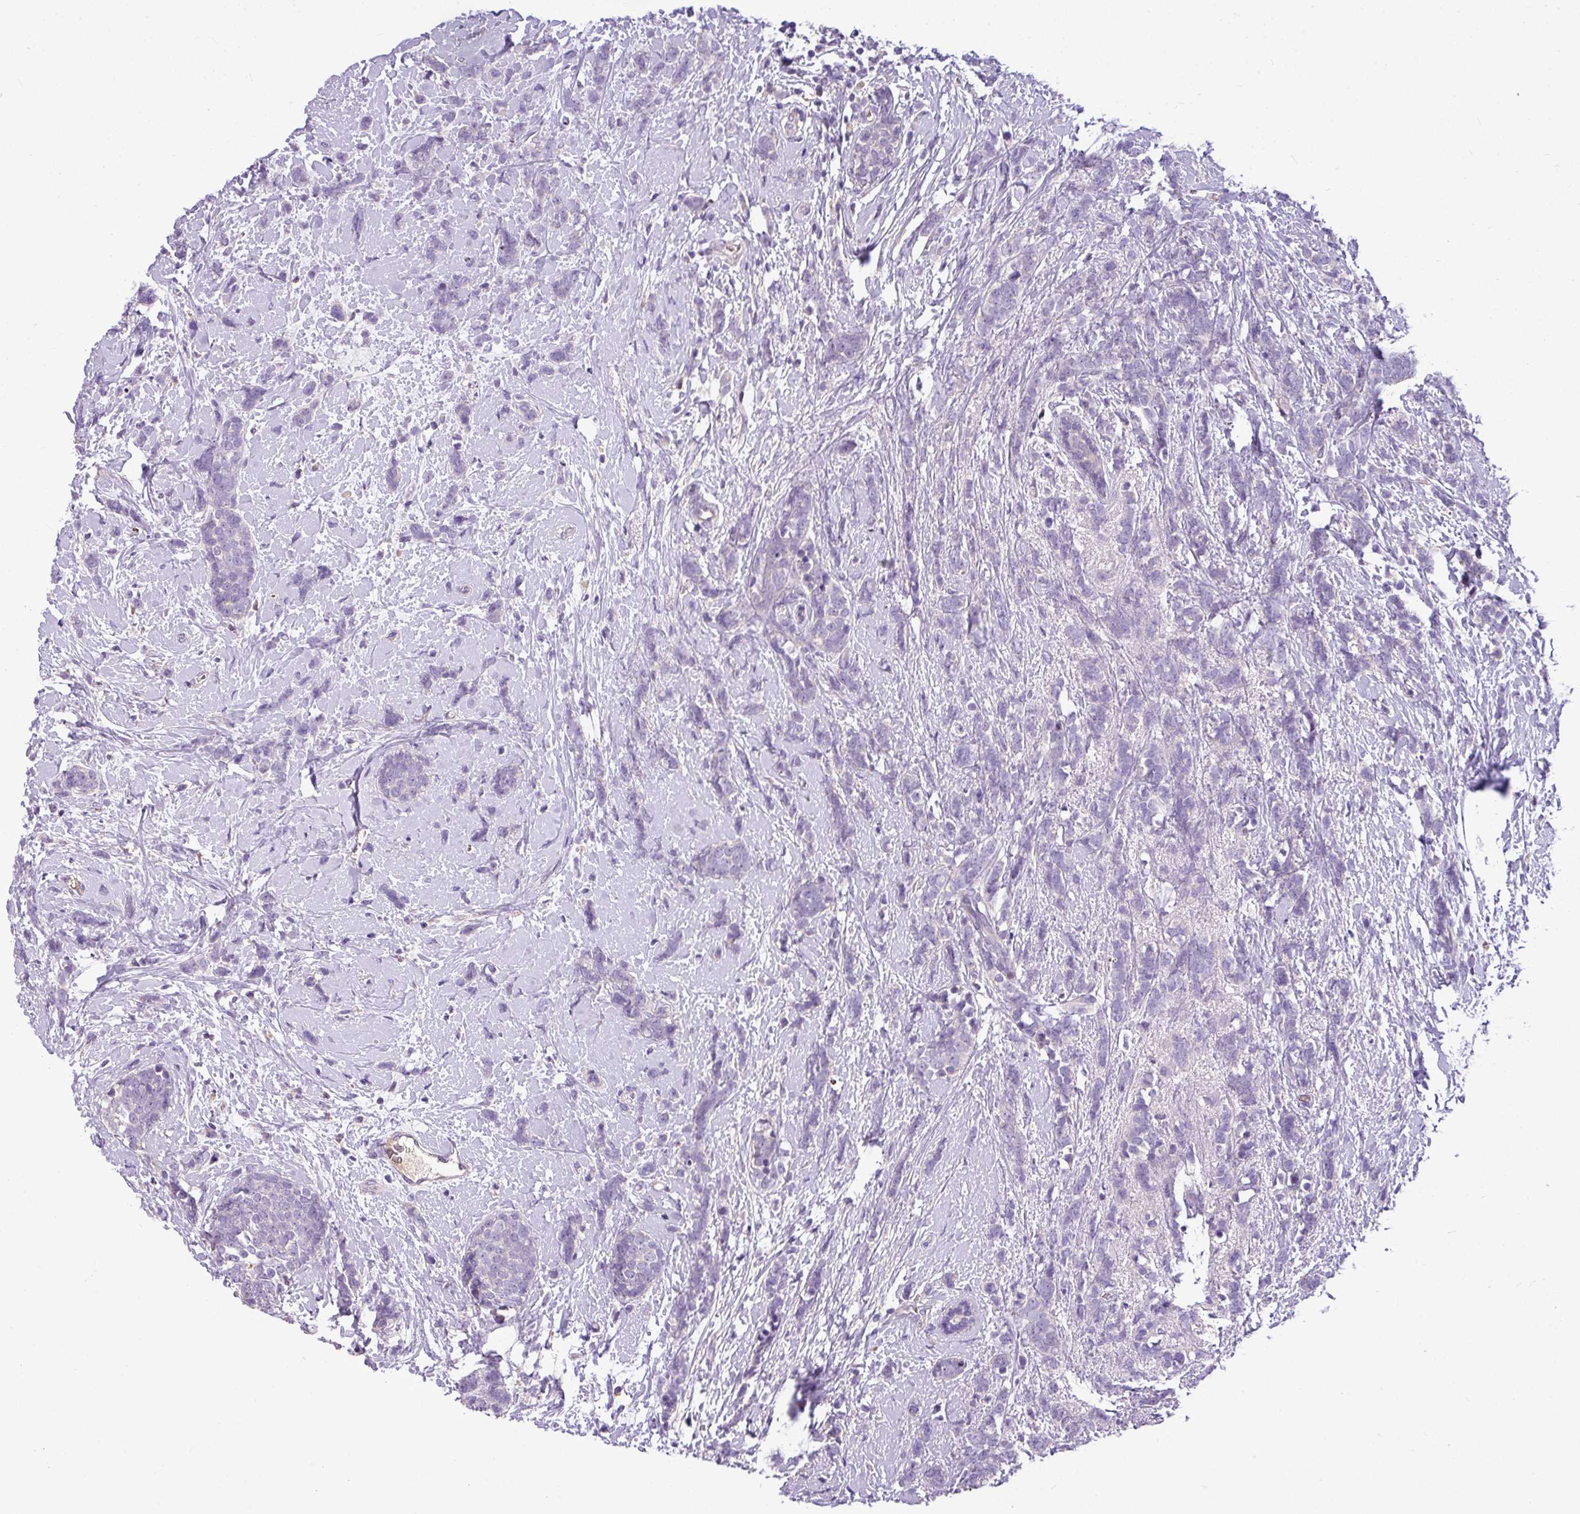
{"staining": {"intensity": "negative", "quantity": "none", "location": "none"}, "tissue": "breast cancer", "cell_type": "Tumor cells", "image_type": "cancer", "snomed": [{"axis": "morphology", "description": "Lobular carcinoma"}, {"axis": "topography", "description": "Breast"}], "caption": "The IHC micrograph has no significant positivity in tumor cells of breast cancer (lobular carcinoma) tissue. (Immunohistochemistry (ihc), brightfield microscopy, high magnification).", "gene": "IL17A", "patient": {"sex": "female", "age": 58}}